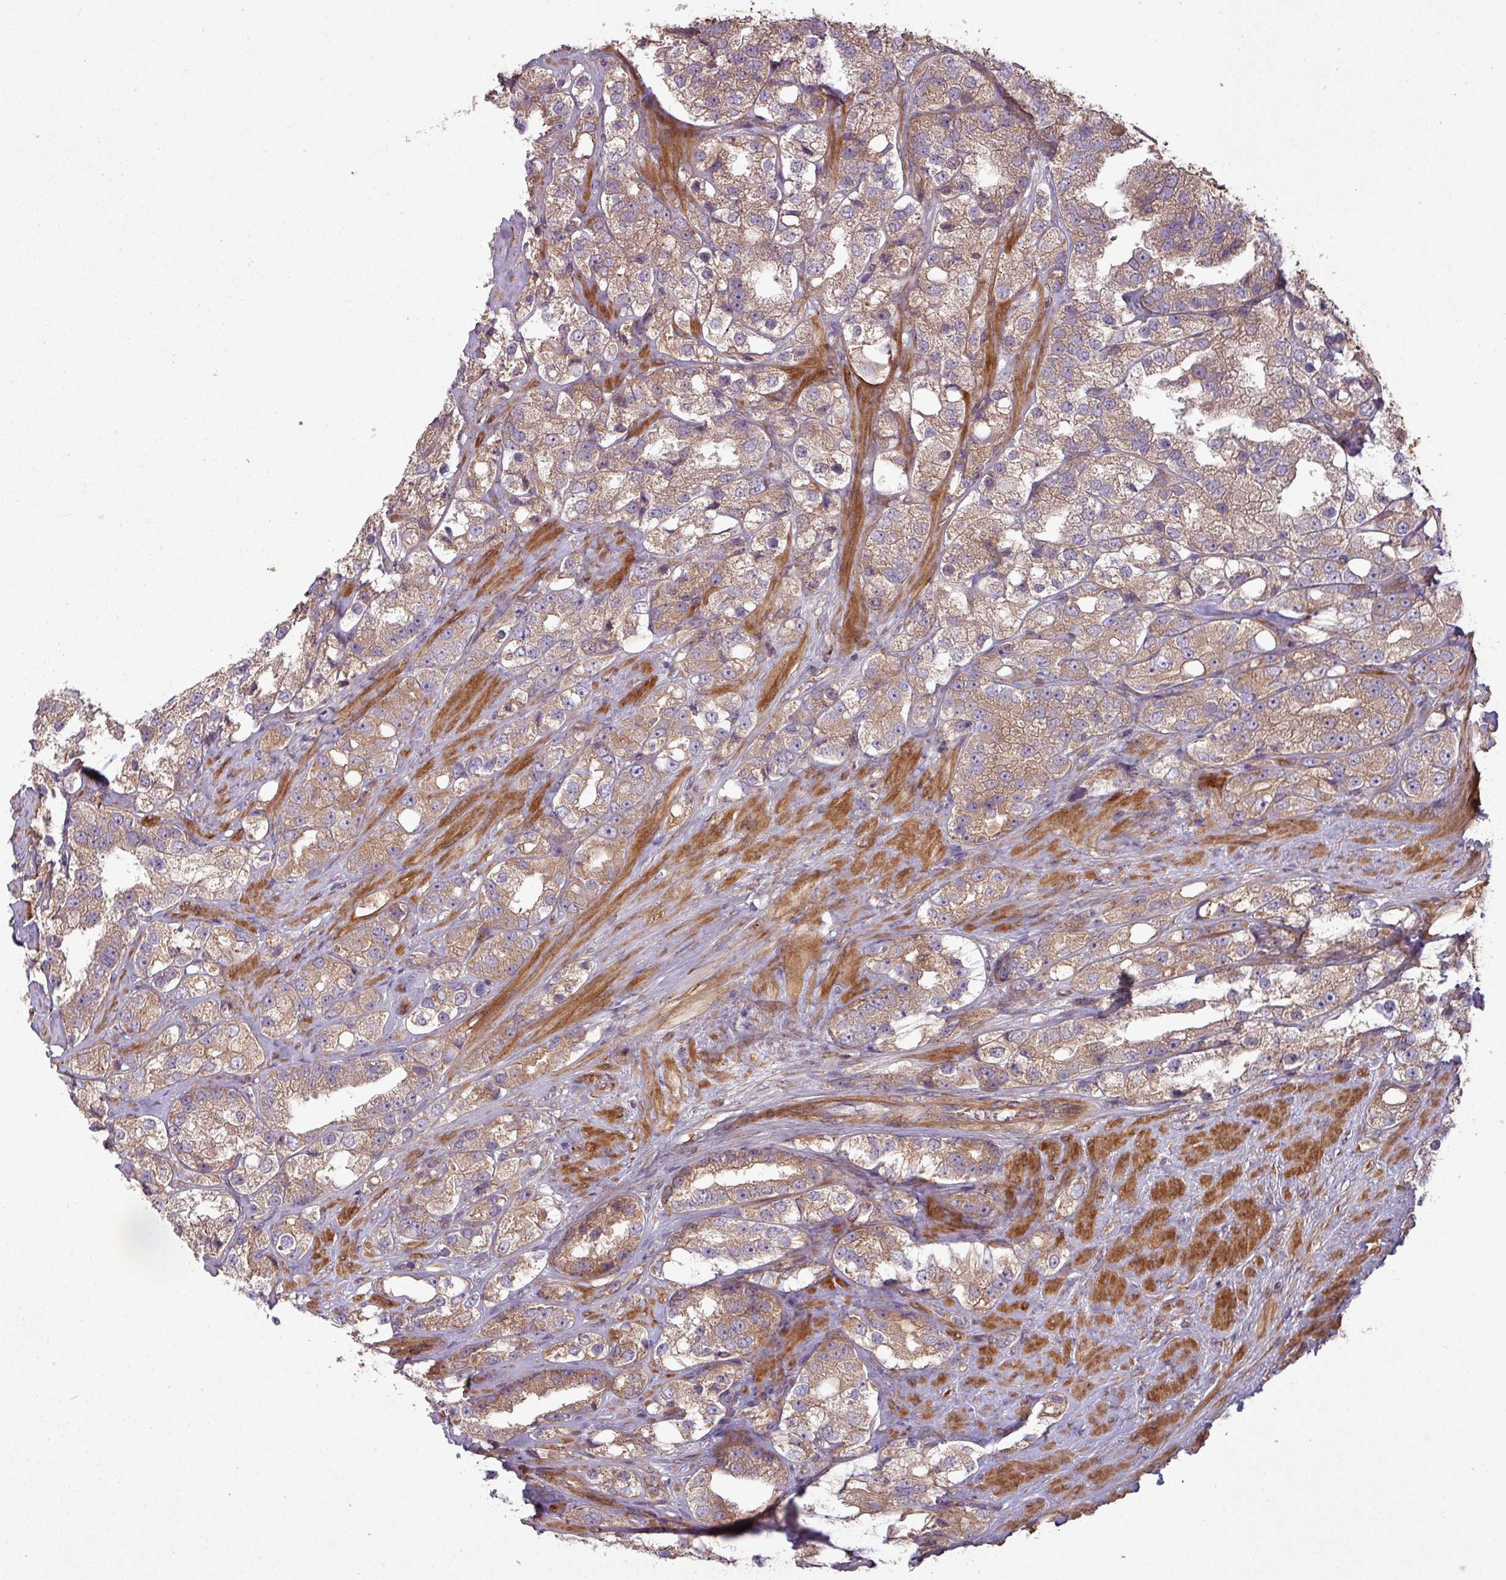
{"staining": {"intensity": "weak", "quantity": ">75%", "location": "cytoplasmic/membranous"}, "tissue": "prostate cancer", "cell_type": "Tumor cells", "image_type": "cancer", "snomed": [{"axis": "morphology", "description": "Adenocarcinoma, NOS"}, {"axis": "topography", "description": "Prostate"}], "caption": "Prostate cancer (adenocarcinoma) stained with immunohistochemistry reveals weak cytoplasmic/membranous positivity in about >75% of tumor cells.", "gene": "SNRNP25", "patient": {"sex": "male", "age": 79}}